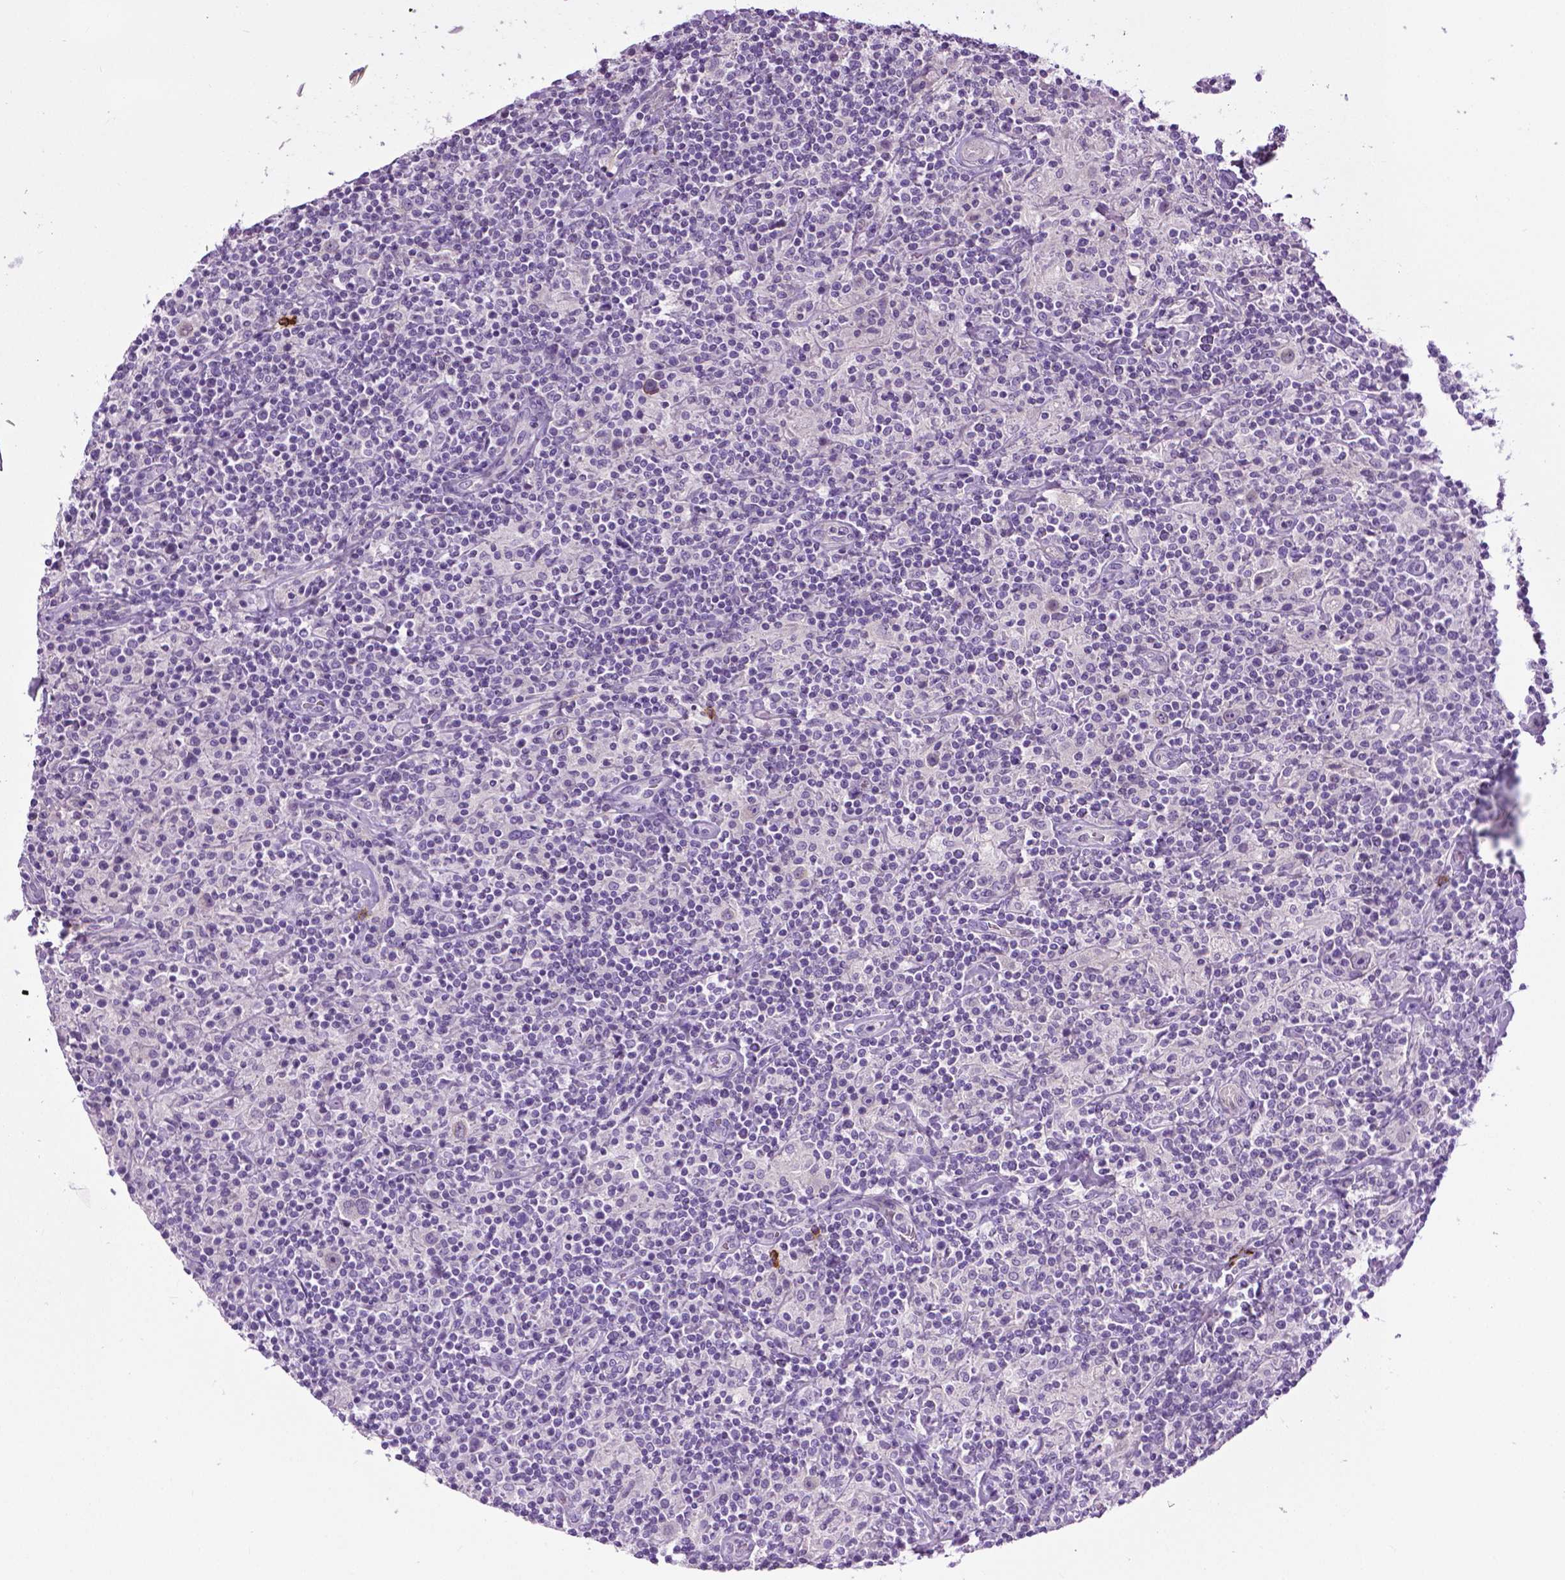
{"staining": {"intensity": "negative", "quantity": "none", "location": "none"}, "tissue": "lymphoma", "cell_type": "Tumor cells", "image_type": "cancer", "snomed": [{"axis": "morphology", "description": "Hodgkin's disease, NOS"}, {"axis": "topography", "description": "Lymph node"}], "caption": "Immunohistochemical staining of Hodgkin's disease shows no significant expression in tumor cells. Nuclei are stained in blue.", "gene": "SPECC1L", "patient": {"sex": "male", "age": 70}}